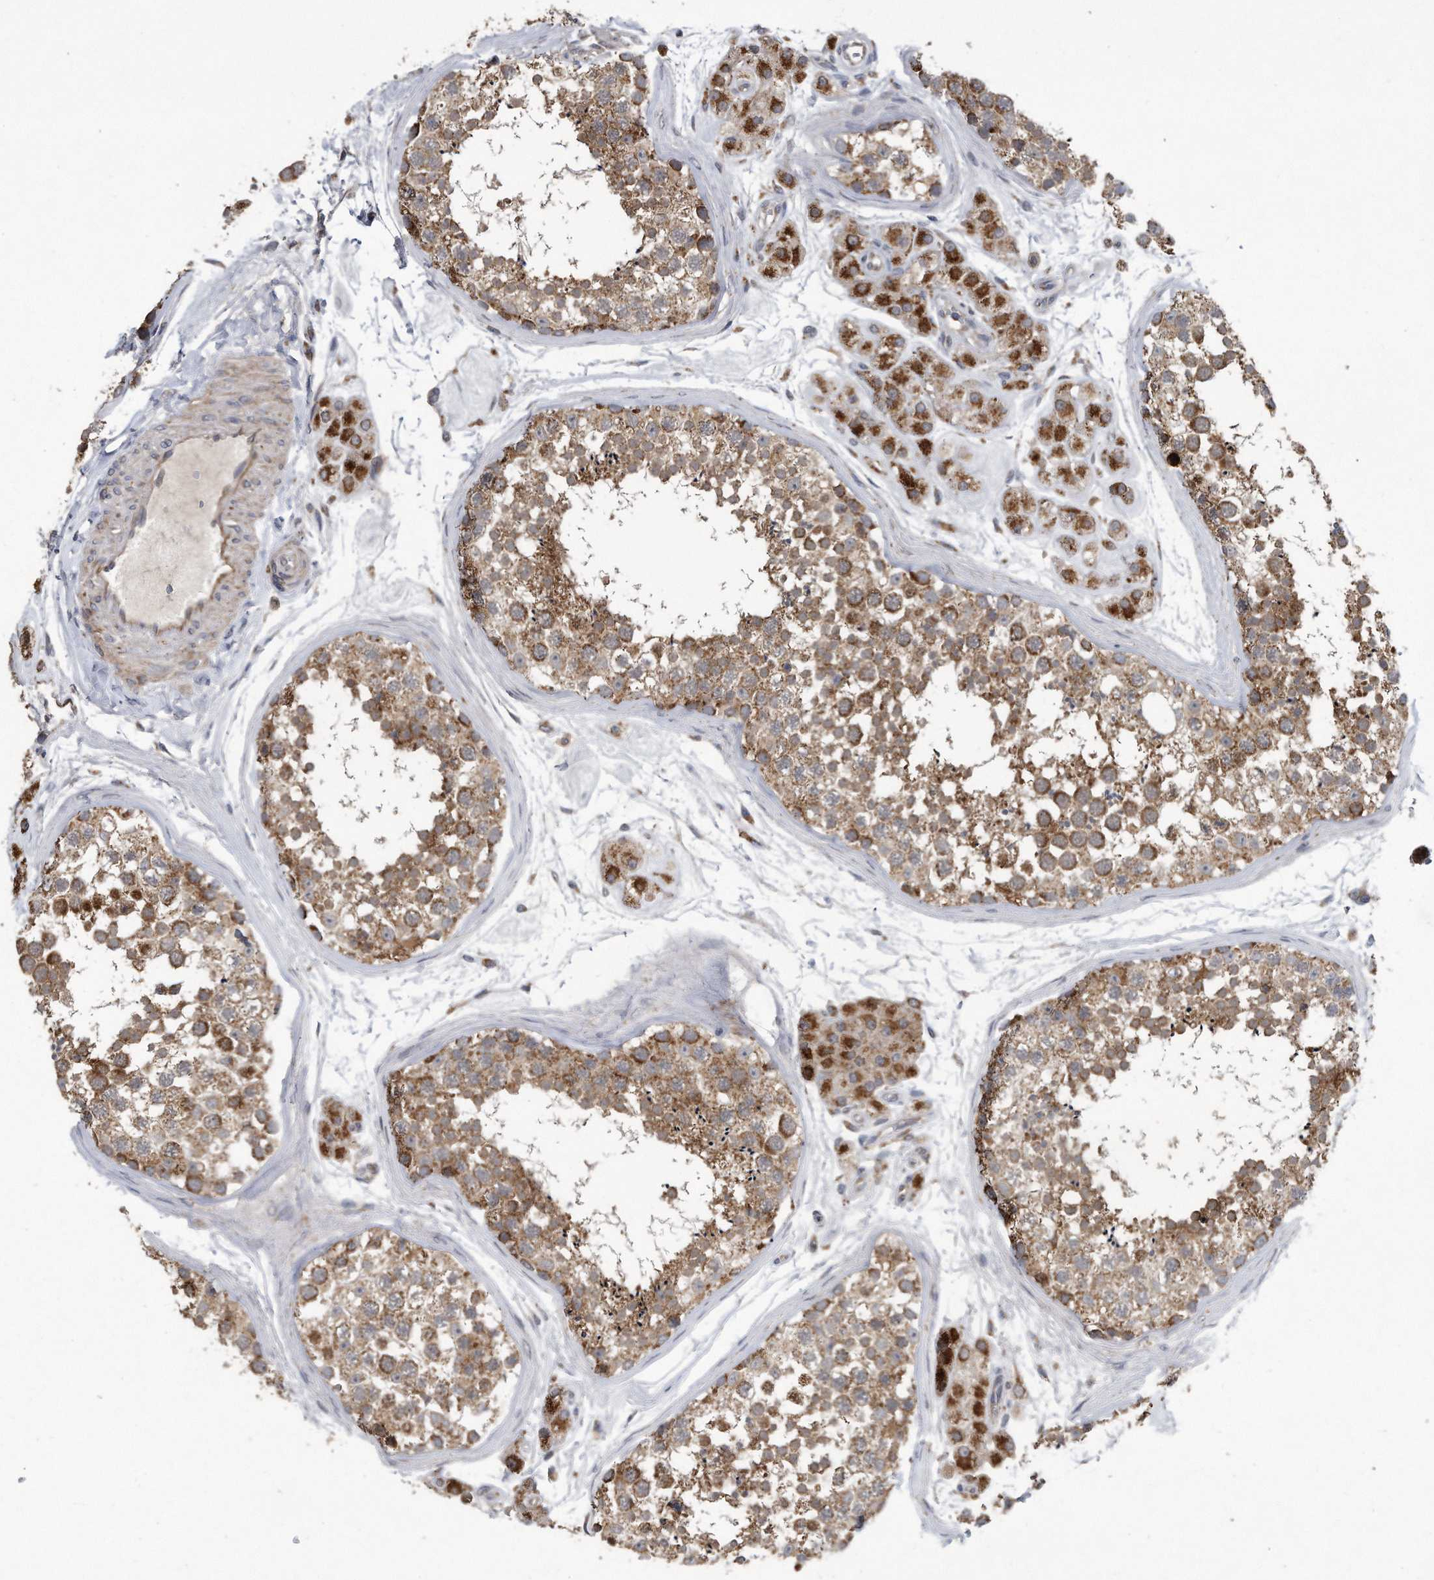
{"staining": {"intensity": "moderate", "quantity": ">75%", "location": "cytoplasmic/membranous"}, "tissue": "testis", "cell_type": "Cells in seminiferous ducts", "image_type": "normal", "snomed": [{"axis": "morphology", "description": "Normal tissue, NOS"}, {"axis": "topography", "description": "Testis"}], "caption": "Immunohistochemical staining of benign human testis reveals medium levels of moderate cytoplasmic/membranous positivity in approximately >75% of cells in seminiferous ducts.", "gene": "LYRM4", "patient": {"sex": "male", "age": 56}}